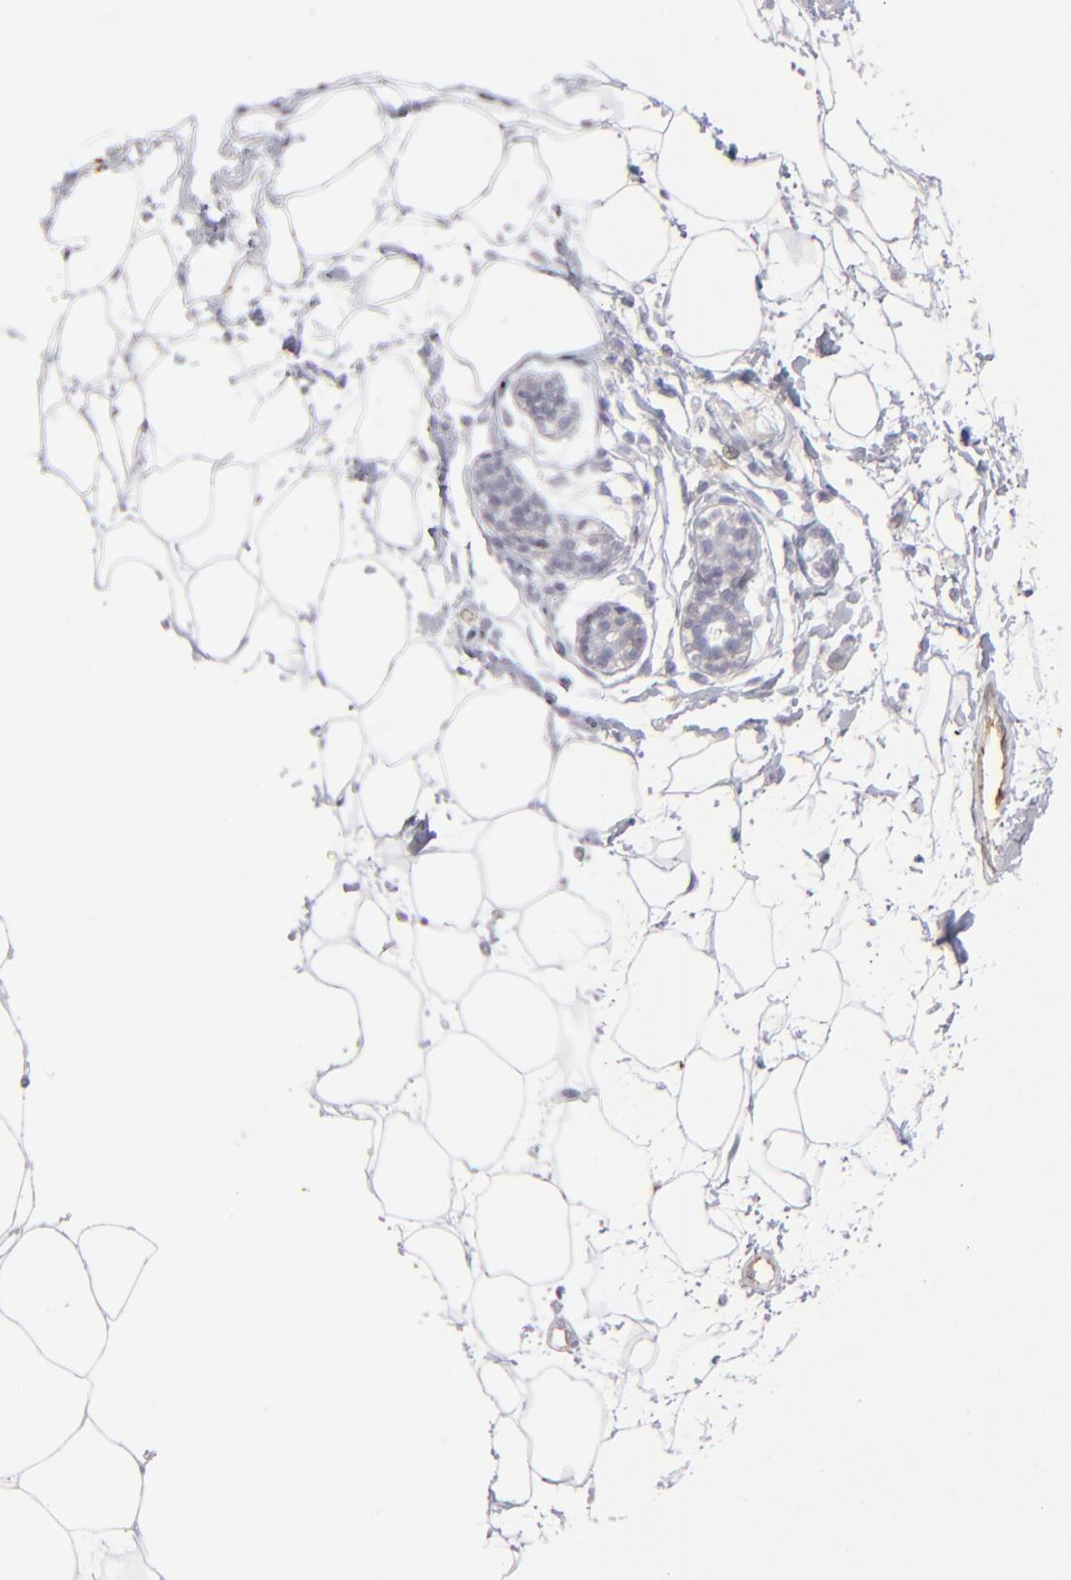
{"staining": {"intensity": "negative", "quantity": "none", "location": "none"}, "tissue": "adipose tissue", "cell_type": "Adipocytes", "image_type": "normal", "snomed": [{"axis": "morphology", "description": "Normal tissue, NOS"}, {"axis": "topography", "description": "Breast"}], "caption": "DAB immunohistochemical staining of normal human adipose tissue reveals no significant expression in adipocytes.", "gene": "CADM3", "patient": {"sex": "female", "age": 22}}